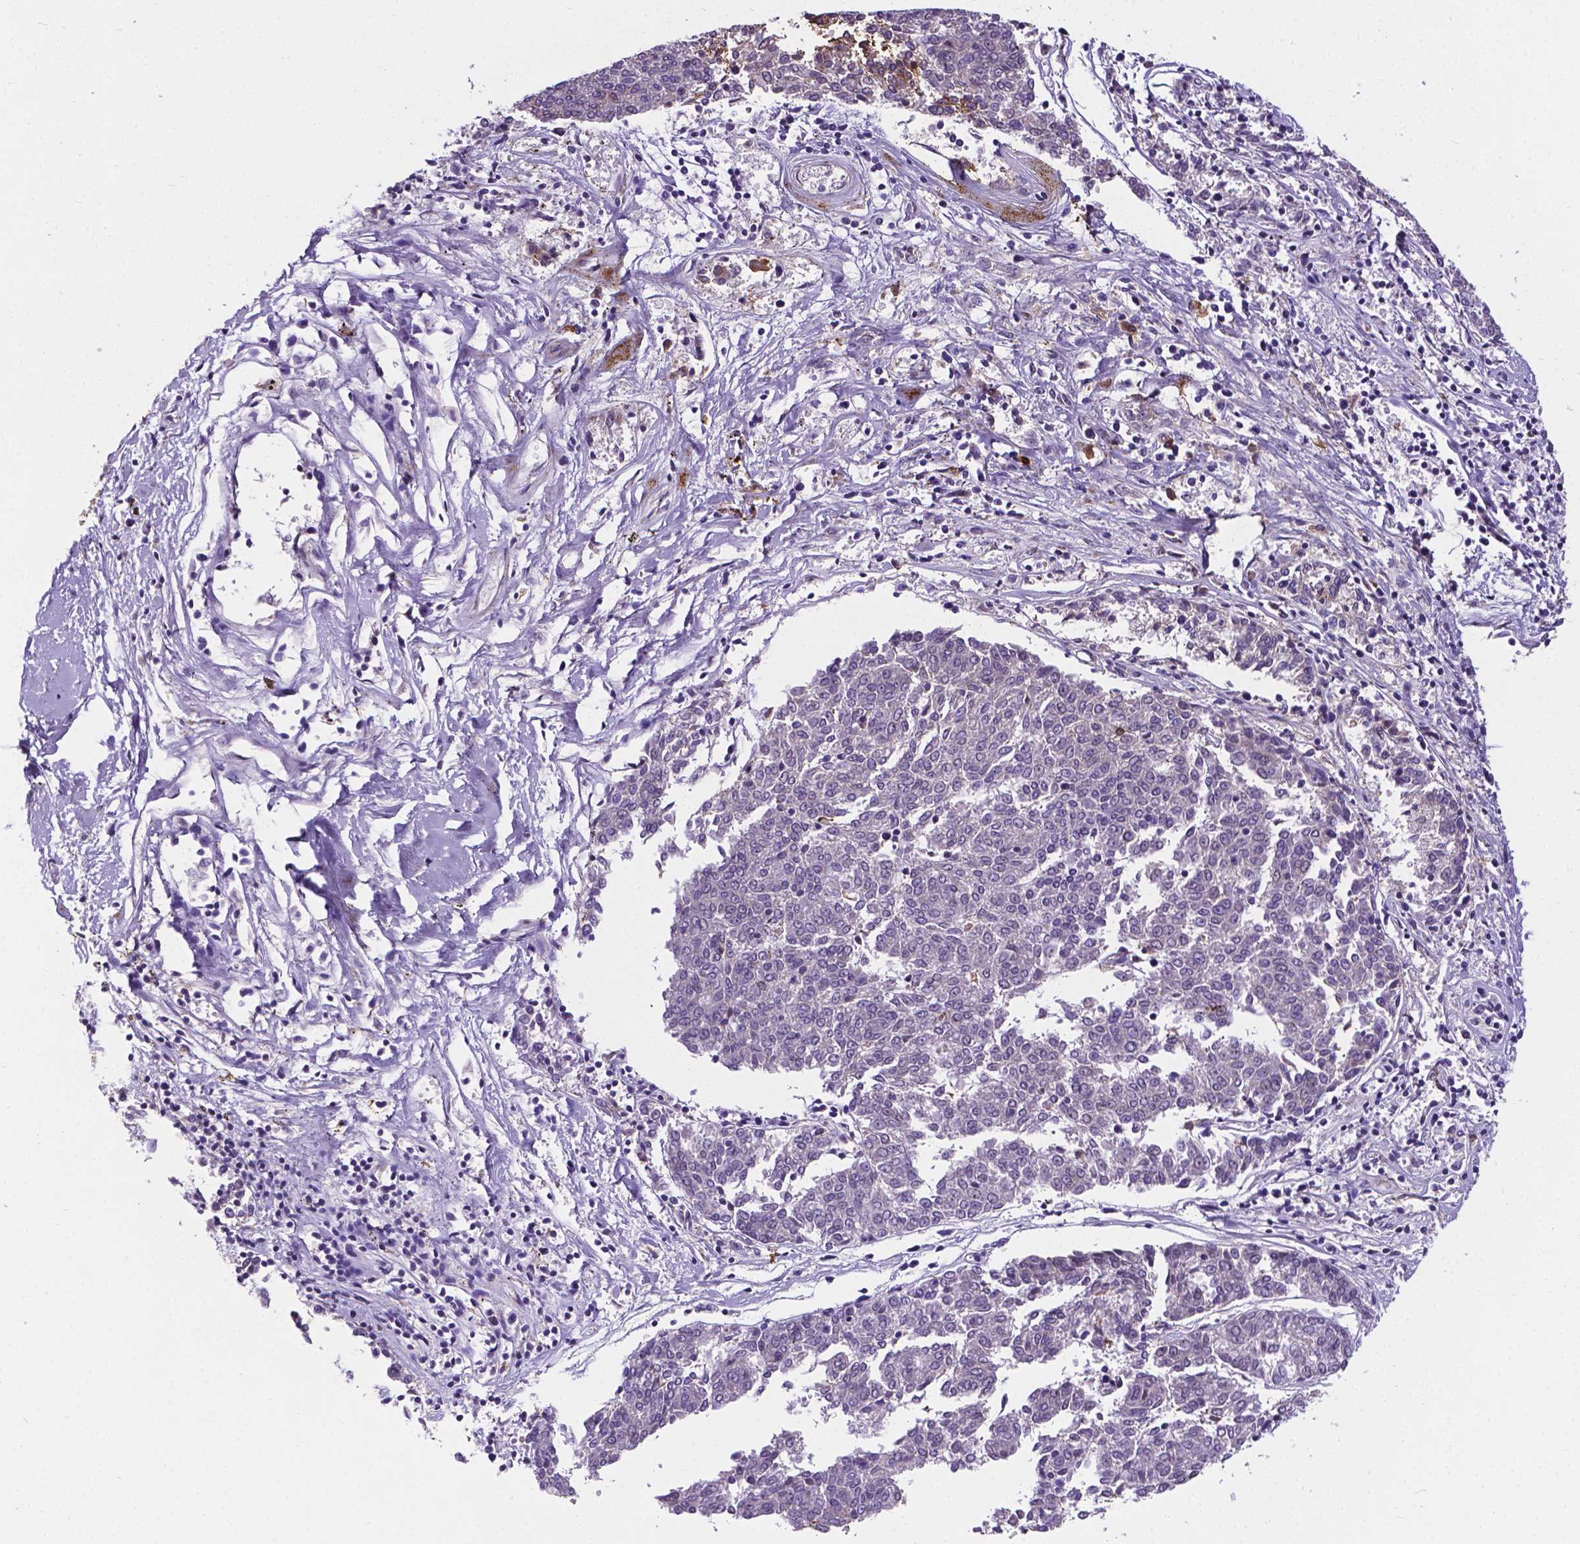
{"staining": {"intensity": "negative", "quantity": "none", "location": "none"}, "tissue": "melanoma", "cell_type": "Tumor cells", "image_type": "cancer", "snomed": [{"axis": "morphology", "description": "Malignant melanoma, NOS"}, {"axis": "topography", "description": "Skin"}], "caption": "An immunohistochemistry (IHC) photomicrograph of malignant melanoma is shown. There is no staining in tumor cells of malignant melanoma.", "gene": "APOE", "patient": {"sex": "female", "age": 72}}